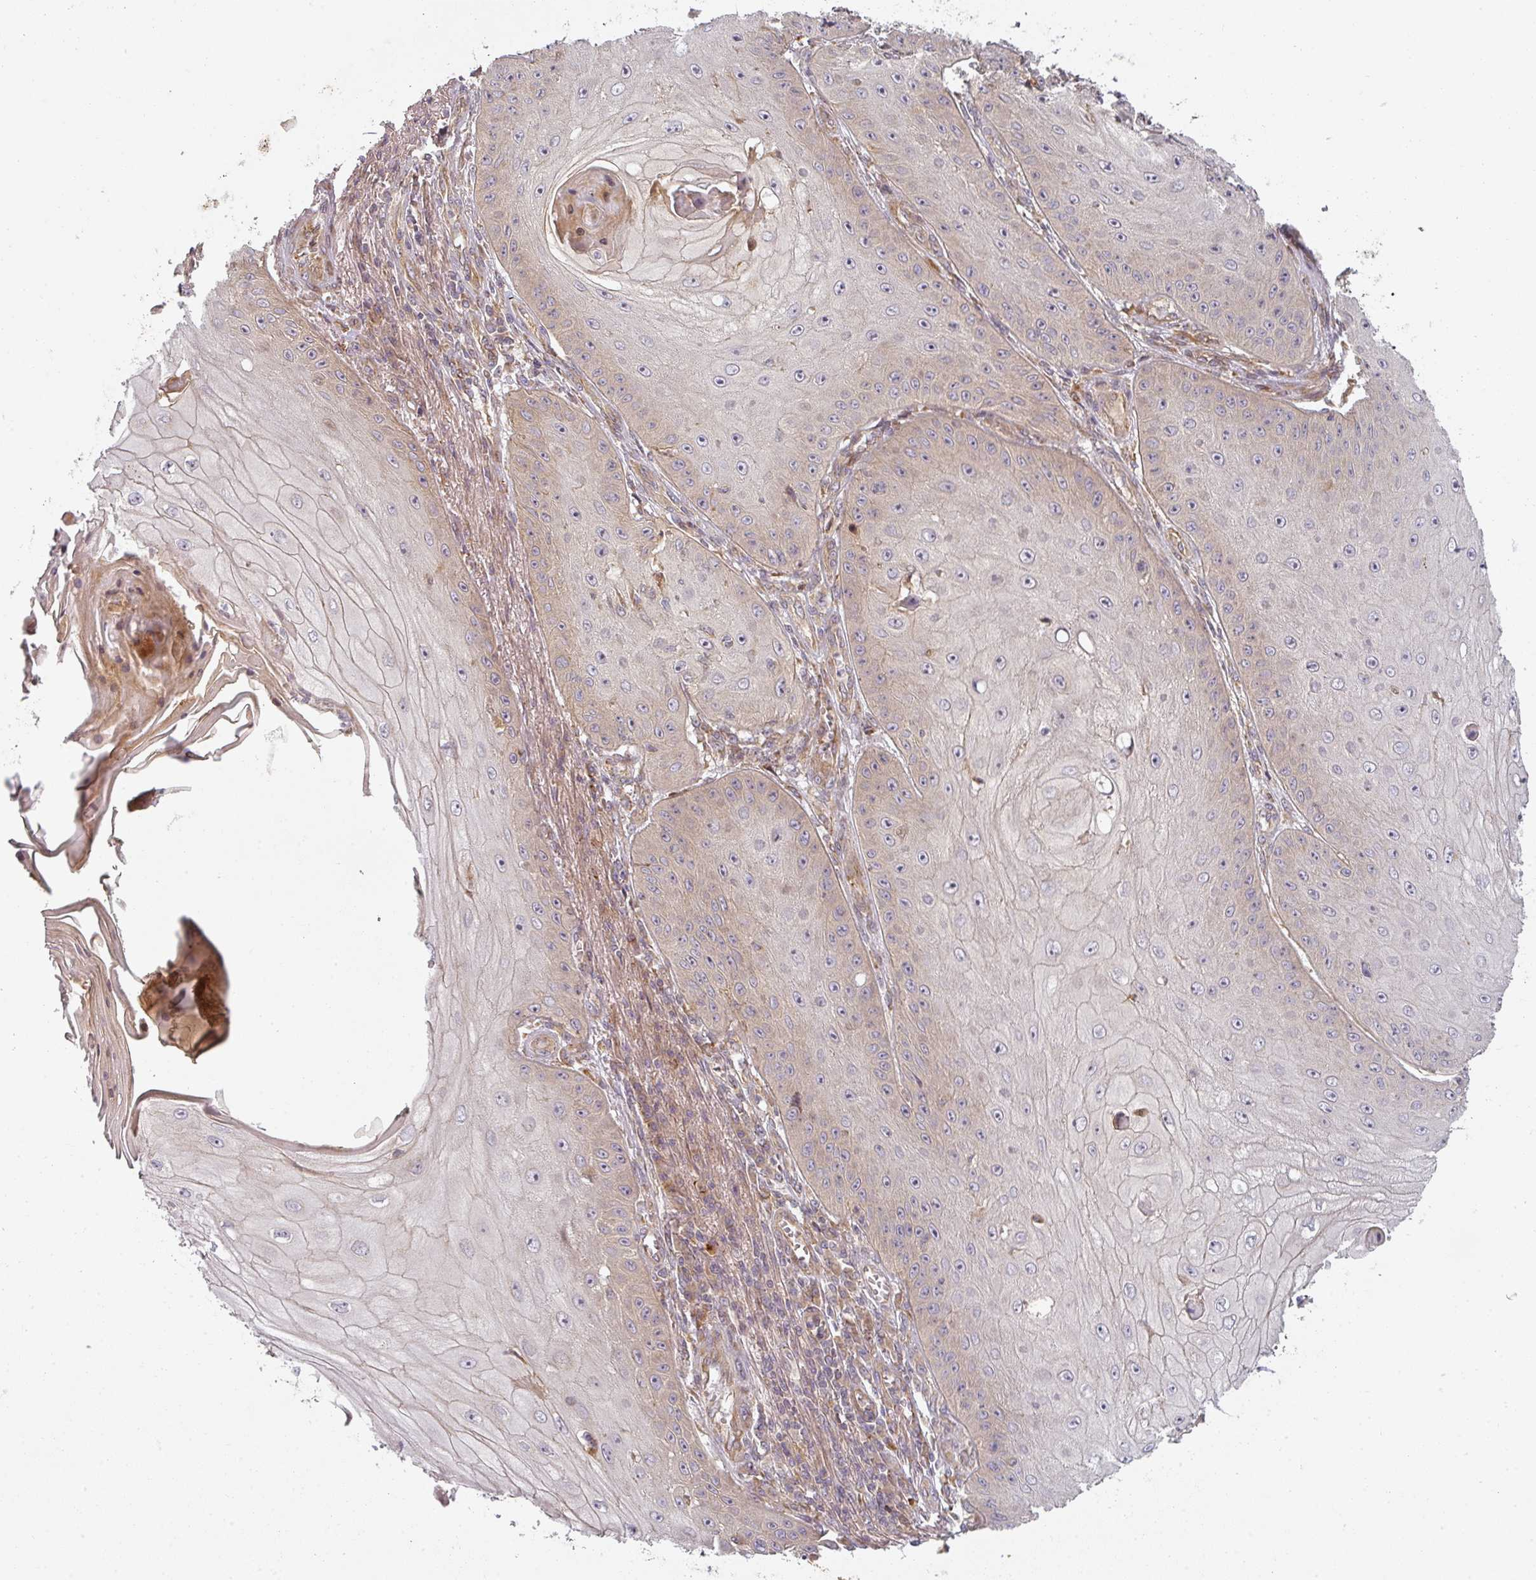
{"staining": {"intensity": "weak", "quantity": "<25%", "location": "cytoplasmic/membranous"}, "tissue": "skin cancer", "cell_type": "Tumor cells", "image_type": "cancer", "snomed": [{"axis": "morphology", "description": "Squamous cell carcinoma, NOS"}, {"axis": "topography", "description": "Skin"}], "caption": "Immunohistochemical staining of skin cancer (squamous cell carcinoma) exhibits no significant staining in tumor cells. (DAB (3,3'-diaminobenzidine) immunohistochemistry visualized using brightfield microscopy, high magnification).", "gene": "CNOT1", "patient": {"sex": "male", "age": 70}}